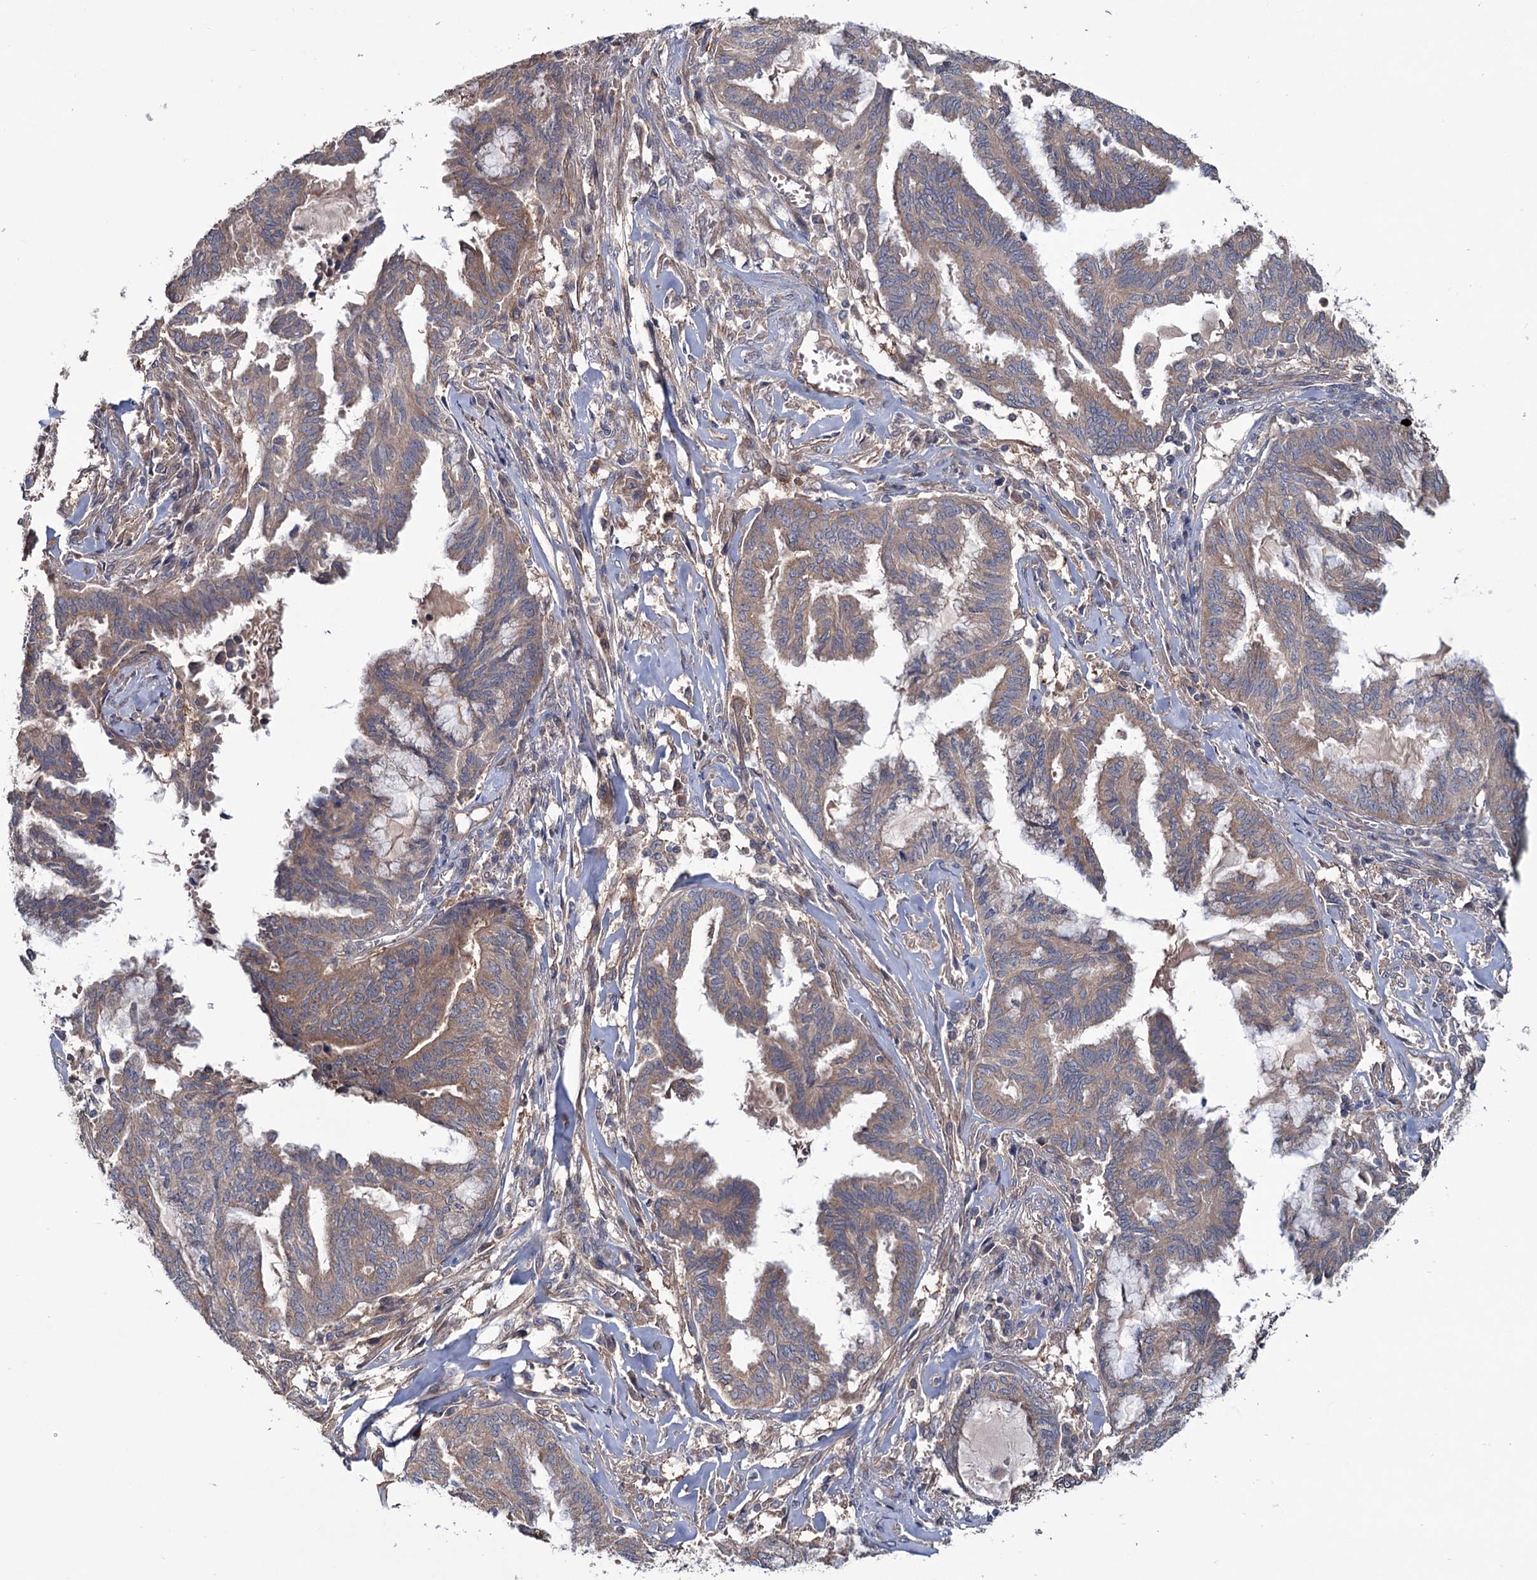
{"staining": {"intensity": "moderate", "quantity": ">75%", "location": "cytoplasmic/membranous"}, "tissue": "endometrial cancer", "cell_type": "Tumor cells", "image_type": "cancer", "snomed": [{"axis": "morphology", "description": "Adenocarcinoma, NOS"}, {"axis": "topography", "description": "Endometrium"}], "caption": "Immunohistochemical staining of adenocarcinoma (endometrial) shows medium levels of moderate cytoplasmic/membranous protein expression in approximately >75% of tumor cells.", "gene": "MTRR", "patient": {"sex": "female", "age": 86}}